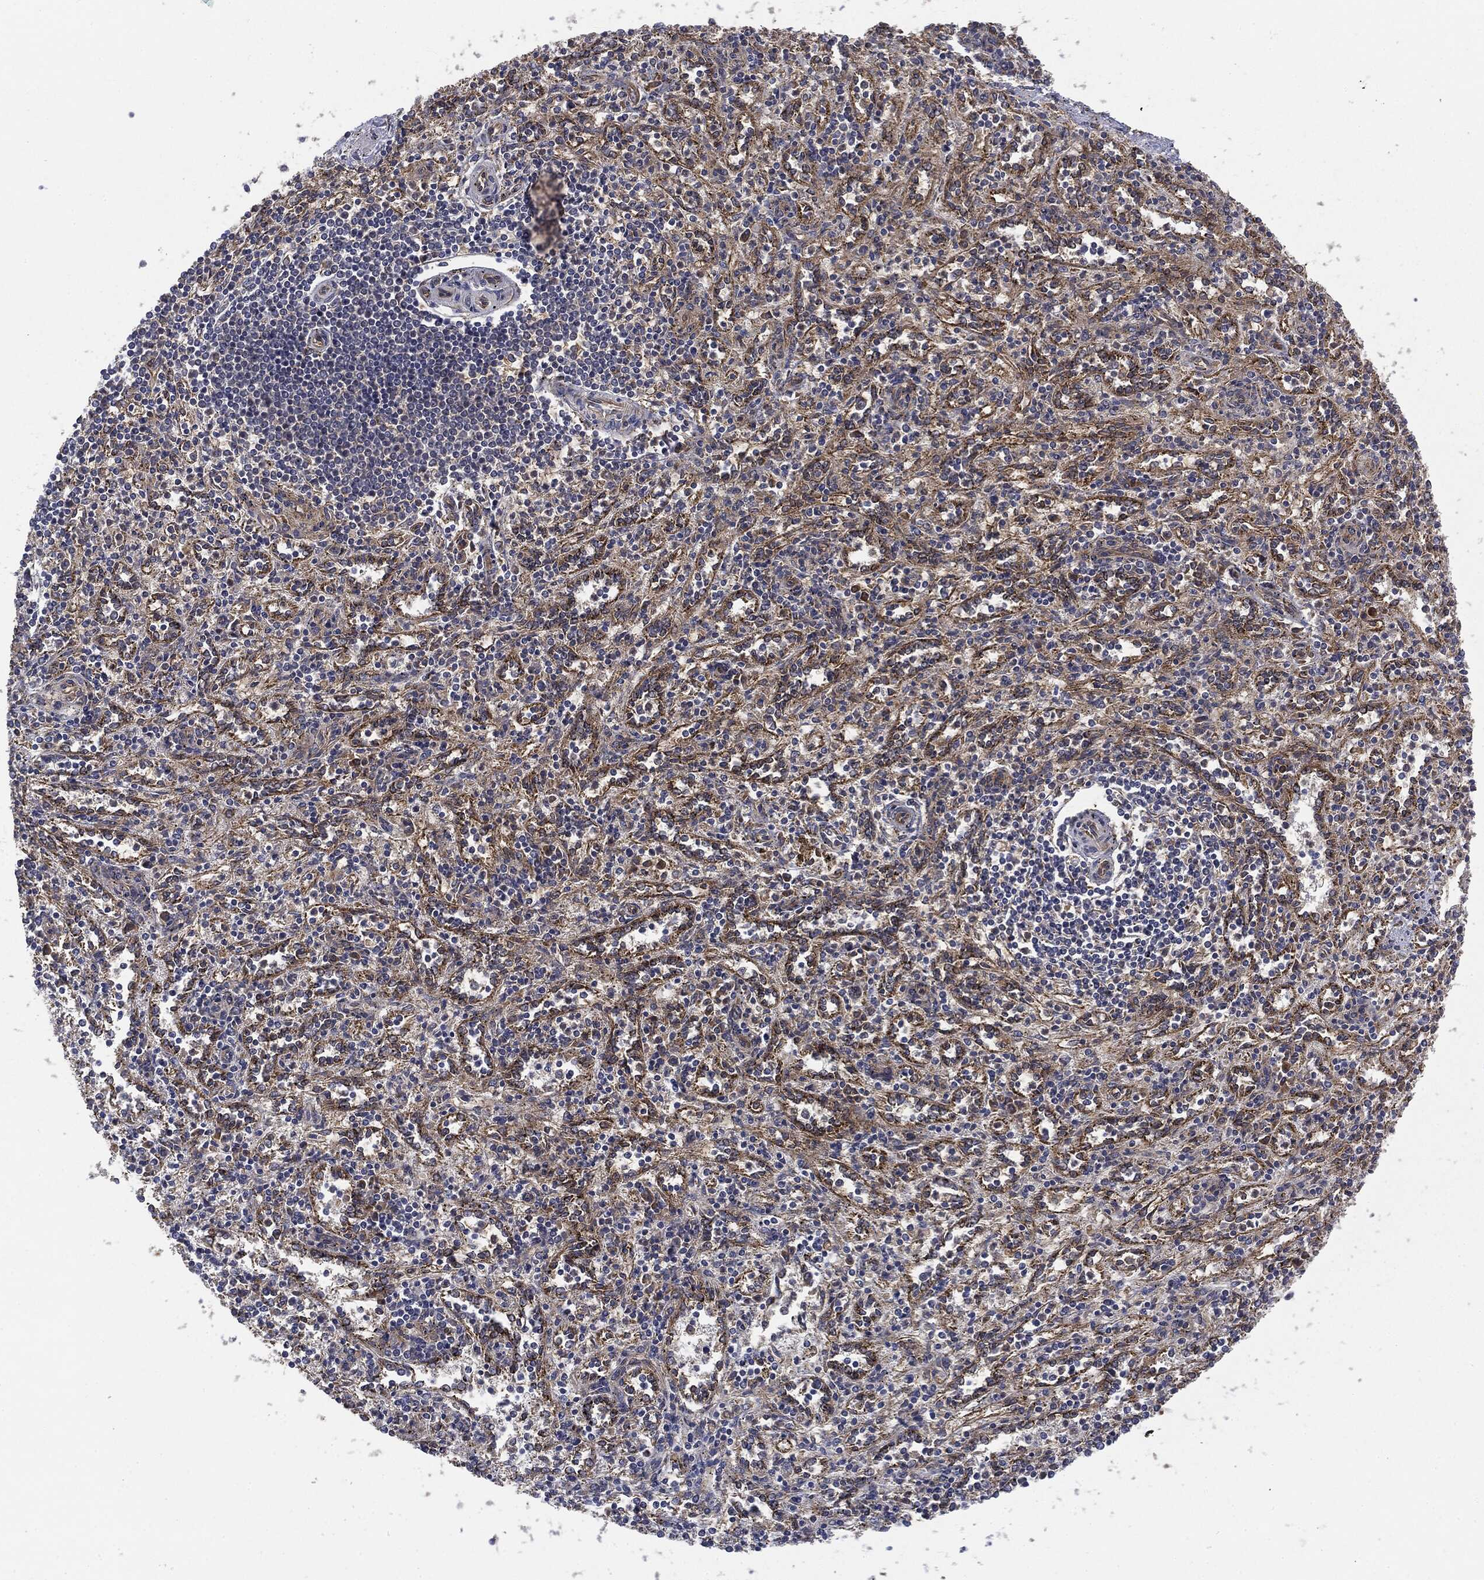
{"staining": {"intensity": "moderate", "quantity": "<25%", "location": "cytoplasmic/membranous"}, "tissue": "spleen", "cell_type": "Cells in red pulp", "image_type": "normal", "snomed": [{"axis": "morphology", "description": "Normal tissue, NOS"}, {"axis": "topography", "description": "Spleen"}], "caption": "Moderate cytoplasmic/membranous positivity for a protein is appreciated in about <25% of cells in red pulp of unremarkable spleen using immunohistochemistry.", "gene": "EIF2AK2", "patient": {"sex": "male", "age": 69}}